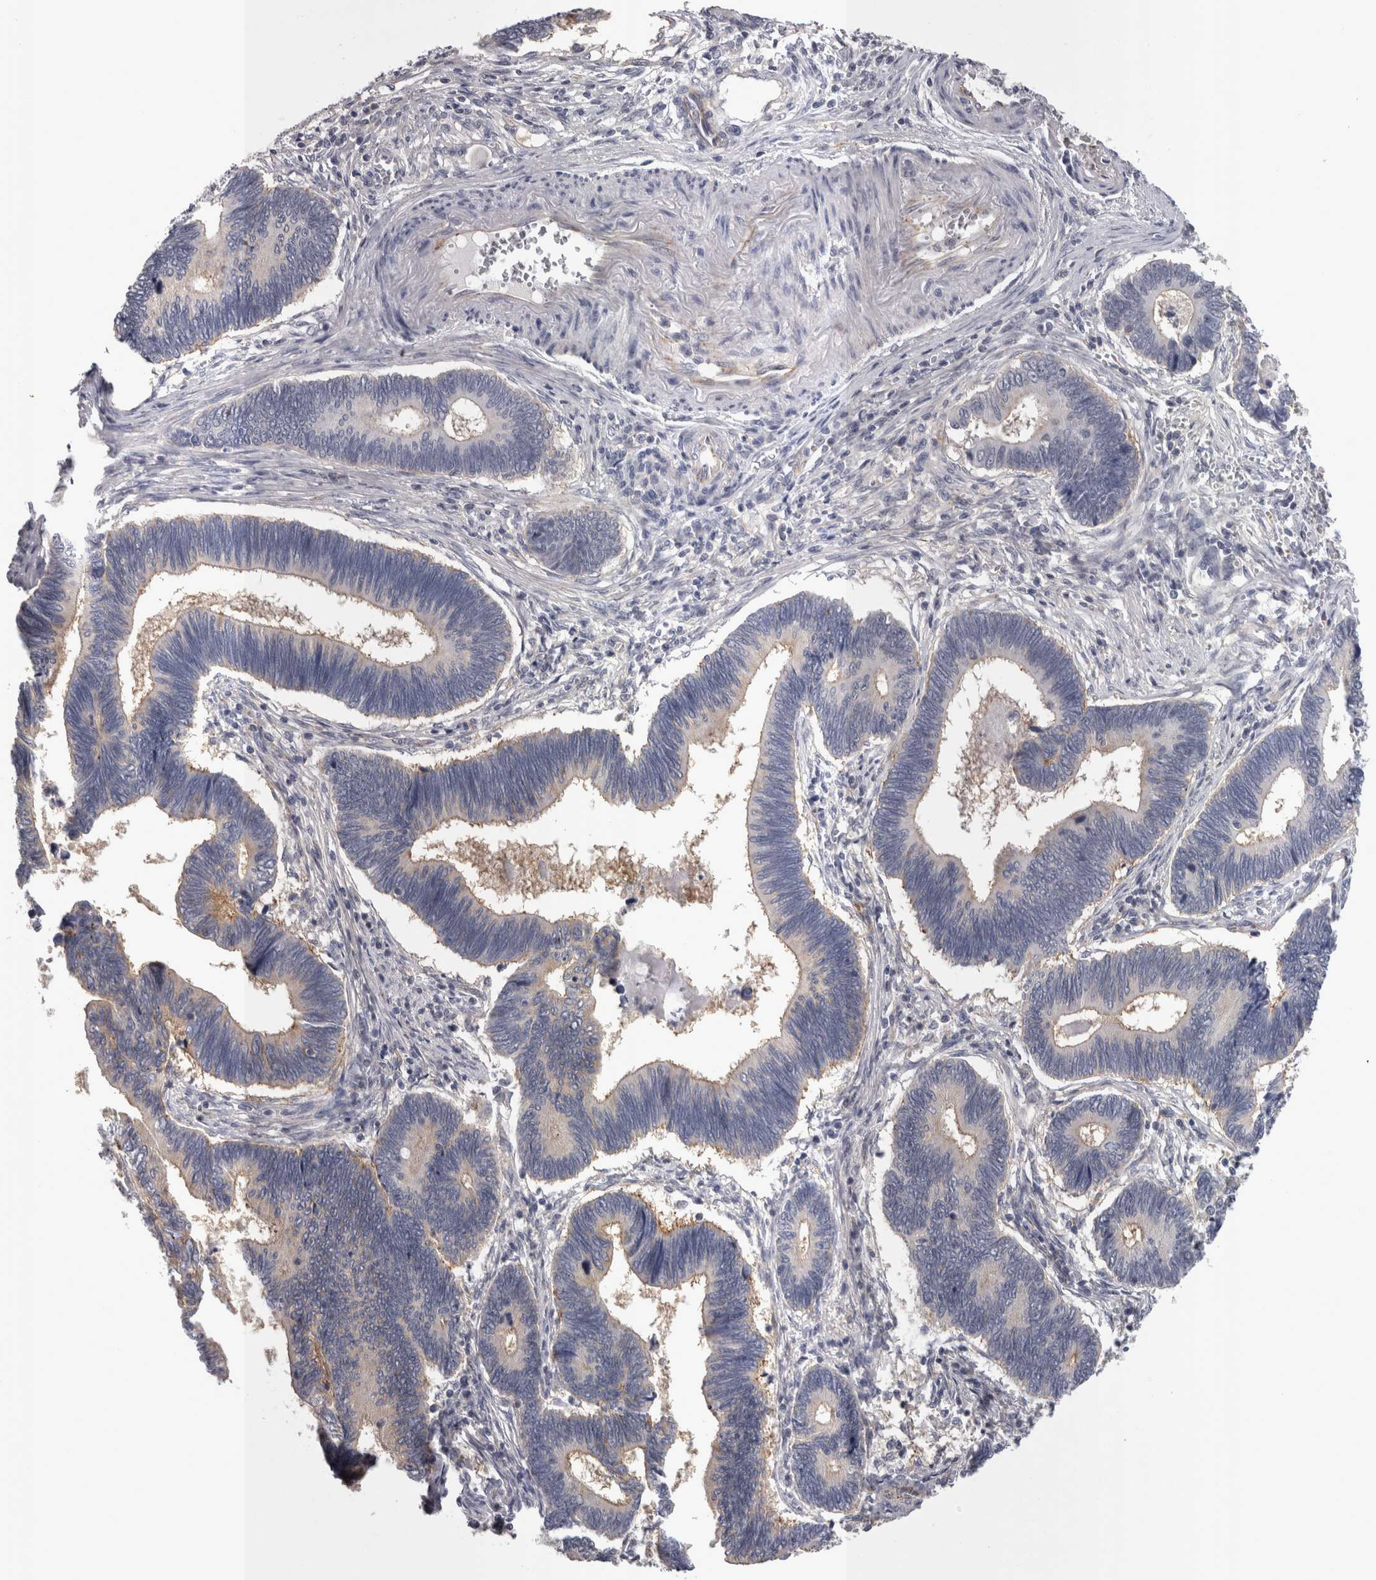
{"staining": {"intensity": "weak", "quantity": "<25%", "location": "cytoplasmic/membranous"}, "tissue": "pancreatic cancer", "cell_type": "Tumor cells", "image_type": "cancer", "snomed": [{"axis": "morphology", "description": "Adenocarcinoma, NOS"}, {"axis": "topography", "description": "Pancreas"}], "caption": "Immunohistochemical staining of pancreatic adenocarcinoma exhibits no significant staining in tumor cells.", "gene": "LYZL6", "patient": {"sex": "female", "age": 70}}